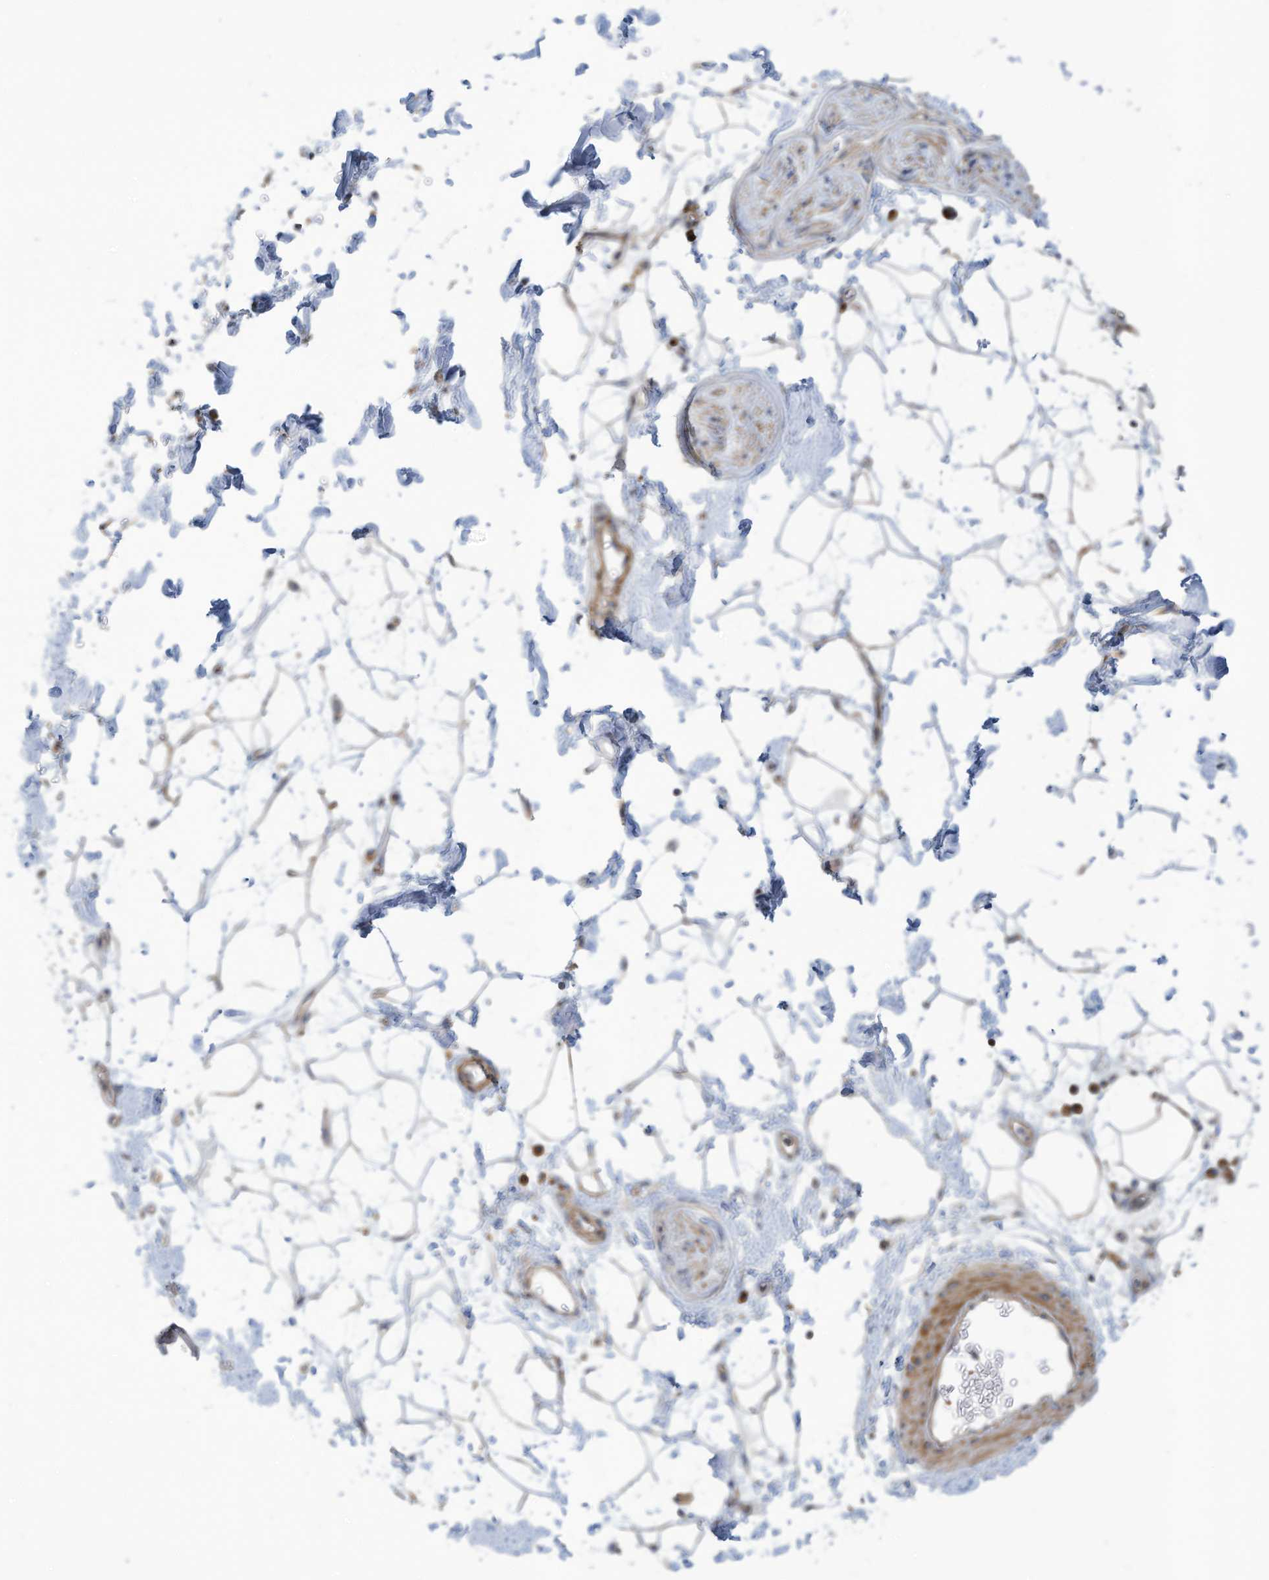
{"staining": {"intensity": "negative", "quantity": "none", "location": "none"}, "tissue": "adipose tissue", "cell_type": "Adipocytes", "image_type": "normal", "snomed": [{"axis": "morphology", "description": "Normal tissue, NOS"}, {"axis": "topography", "description": "Soft tissue"}], "caption": "An IHC micrograph of benign adipose tissue is shown. There is no staining in adipocytes of adipose tissue. (Immunohistochemistry, brightfield microscopy, high magnification).", "gene": "GTPBP2", "patient": {"sex": "male", "age": 72}}